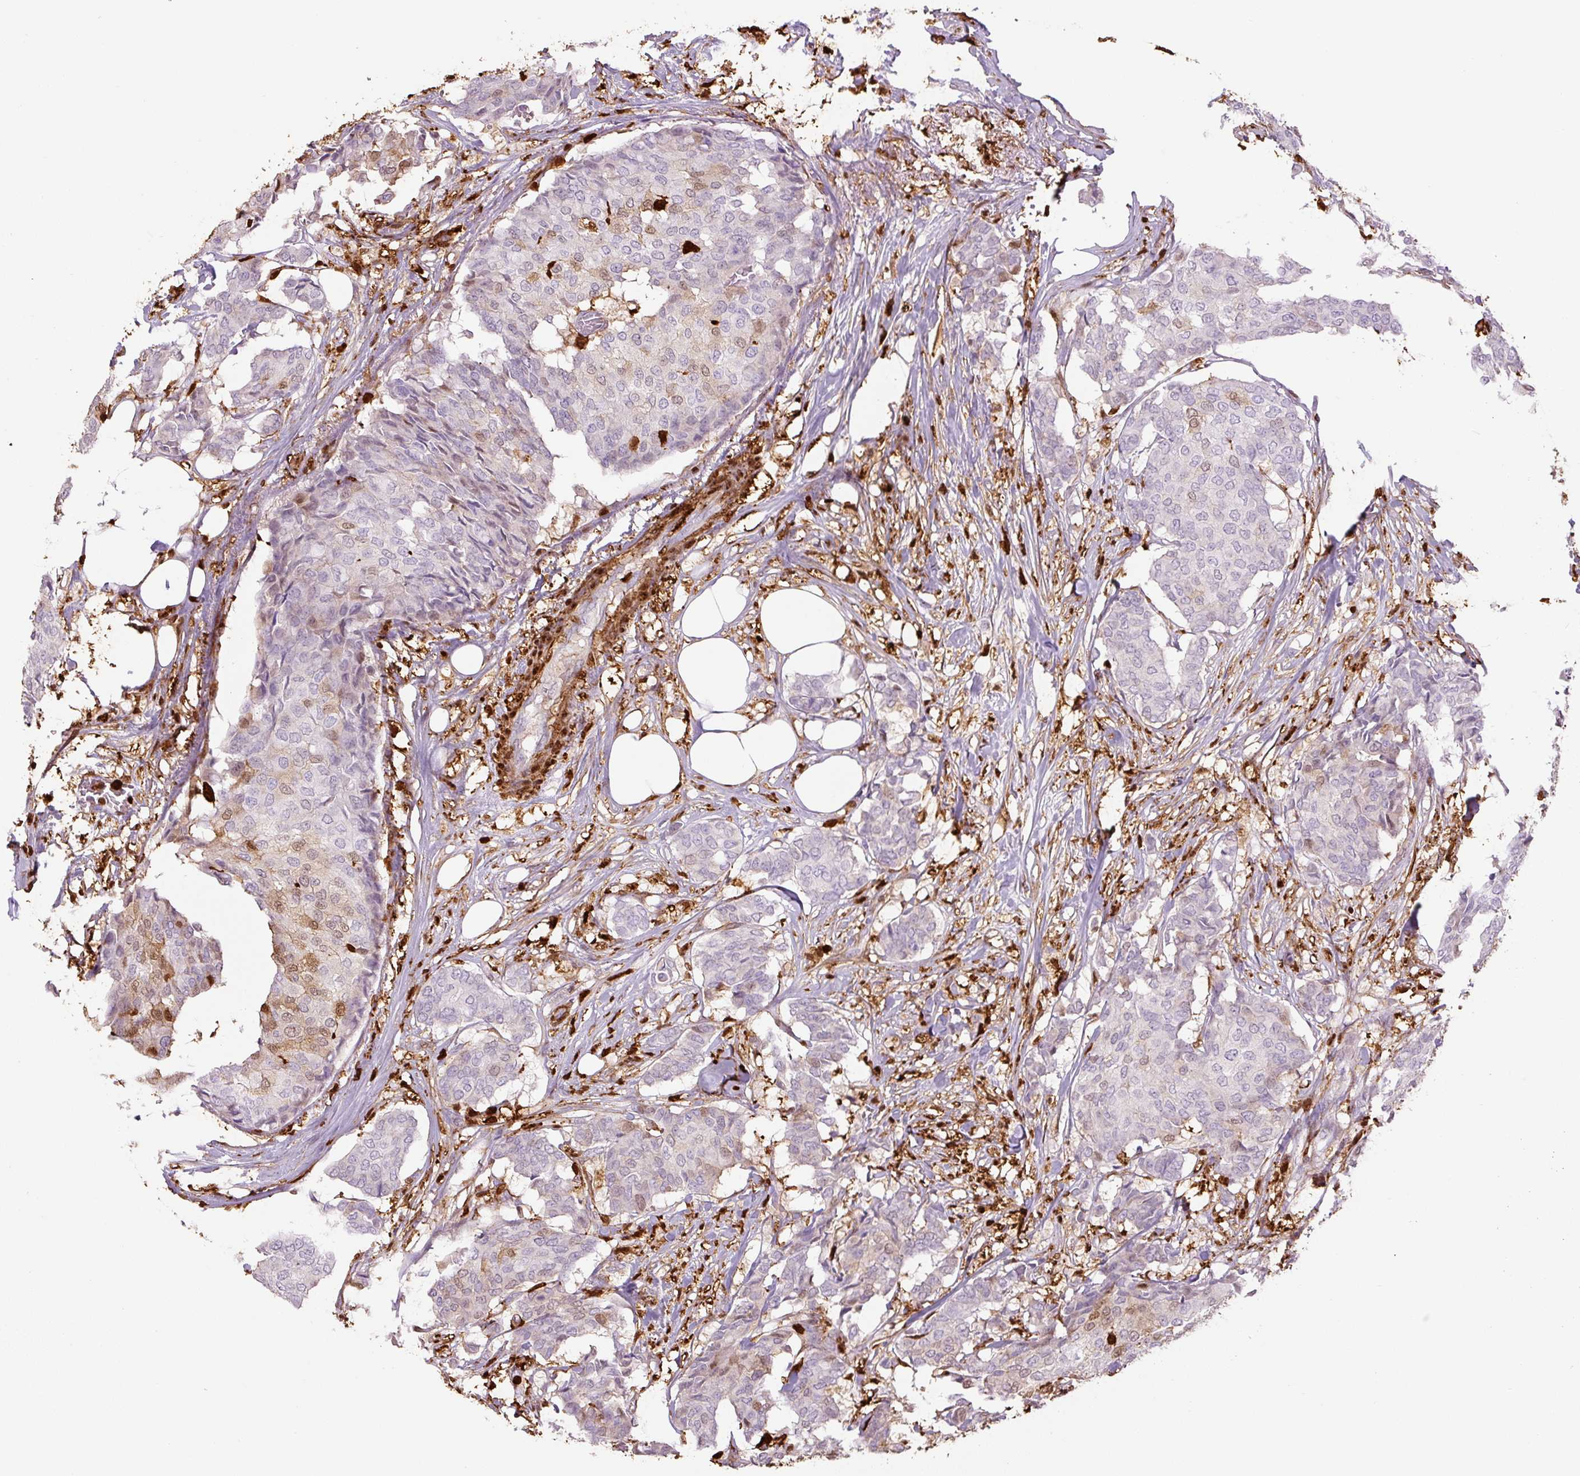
{"staining": {"intensity": "weak", "quantity": "<25%", "location": "cytoplasmic/membranous,nuclear"}, "tissue": "breast cancer", "cell_type": "Tumor cells", "image_type": "cancer", "snomed": [{"axis": "morphology", "description": "Duct carcinoma"}, {"axis": "topography", "description": "Breast"}], "caption": "Breast invasive ductal carcinoma was stained to show a protein in brown. There is no significant staining in tumor cells. Brightfield microscopy of immunohistochemistry (IHC) stained with DAB (brown) and hematoxylin (blue), captured at high magnification.", "gene": "S100A4", "patient": {"sex": "female", "age": 75}}